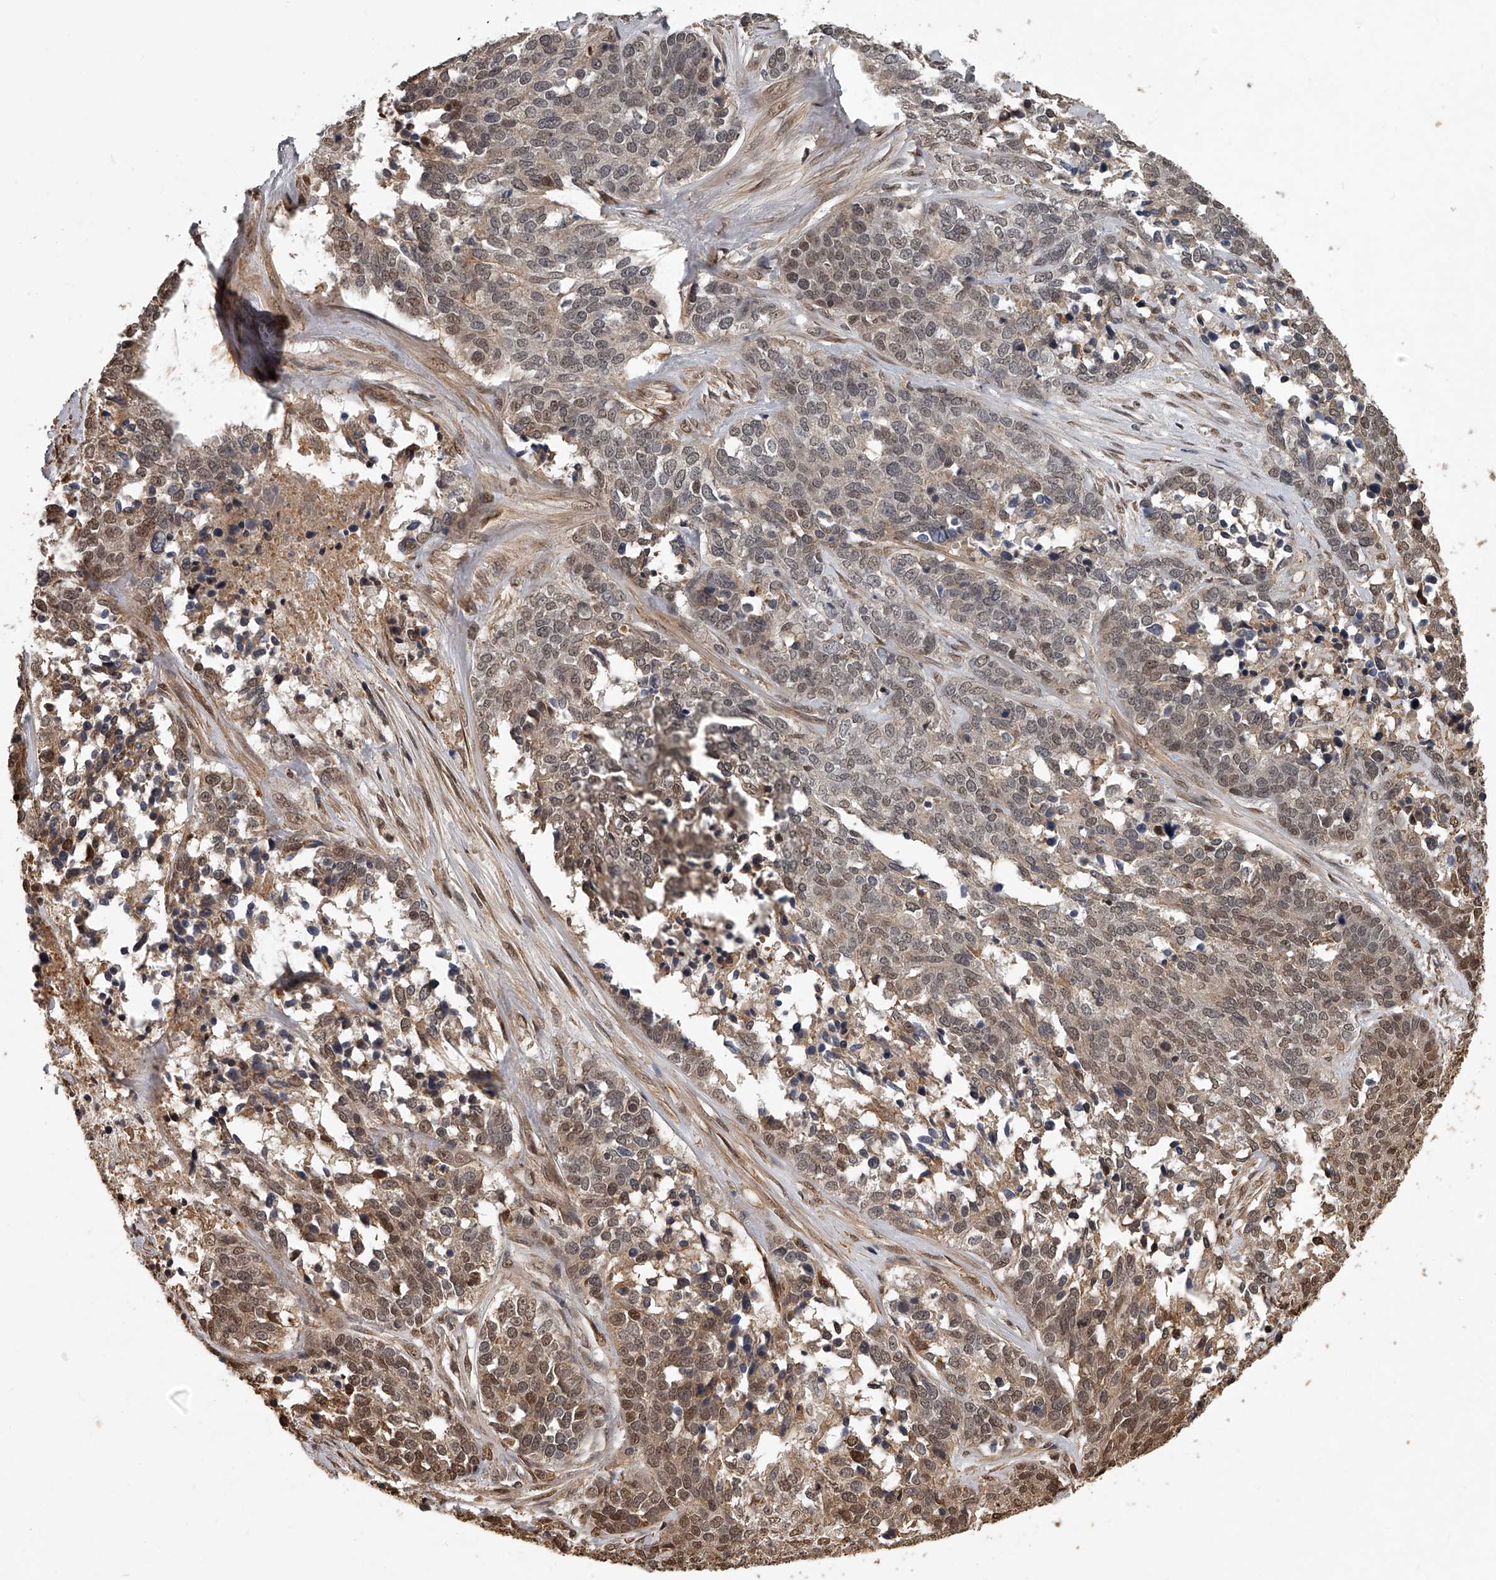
{"staining": {"intensity": "moderate", "quantity": "25%-75%", "location": "nuclear"}, "tissue": "ovarian cancer", "cell_type": "Tumor cells", "image_type": "cancer", "snomed": [{"axis": "morphology", "description": "Cystadenocarcinoma, serous, NOS"}, {"axis": "topography", "description": "Ovary"}], "caption": "Immunohistochemistry histopathology image of human ovarian cancer stained for a protein (brown), which demonstrates medium levels of moderate nuclear staining in about 25%-75% of tumor cells.", "gene": "PLEKHG1", "patient": {"sex": "female", "age": 44}}